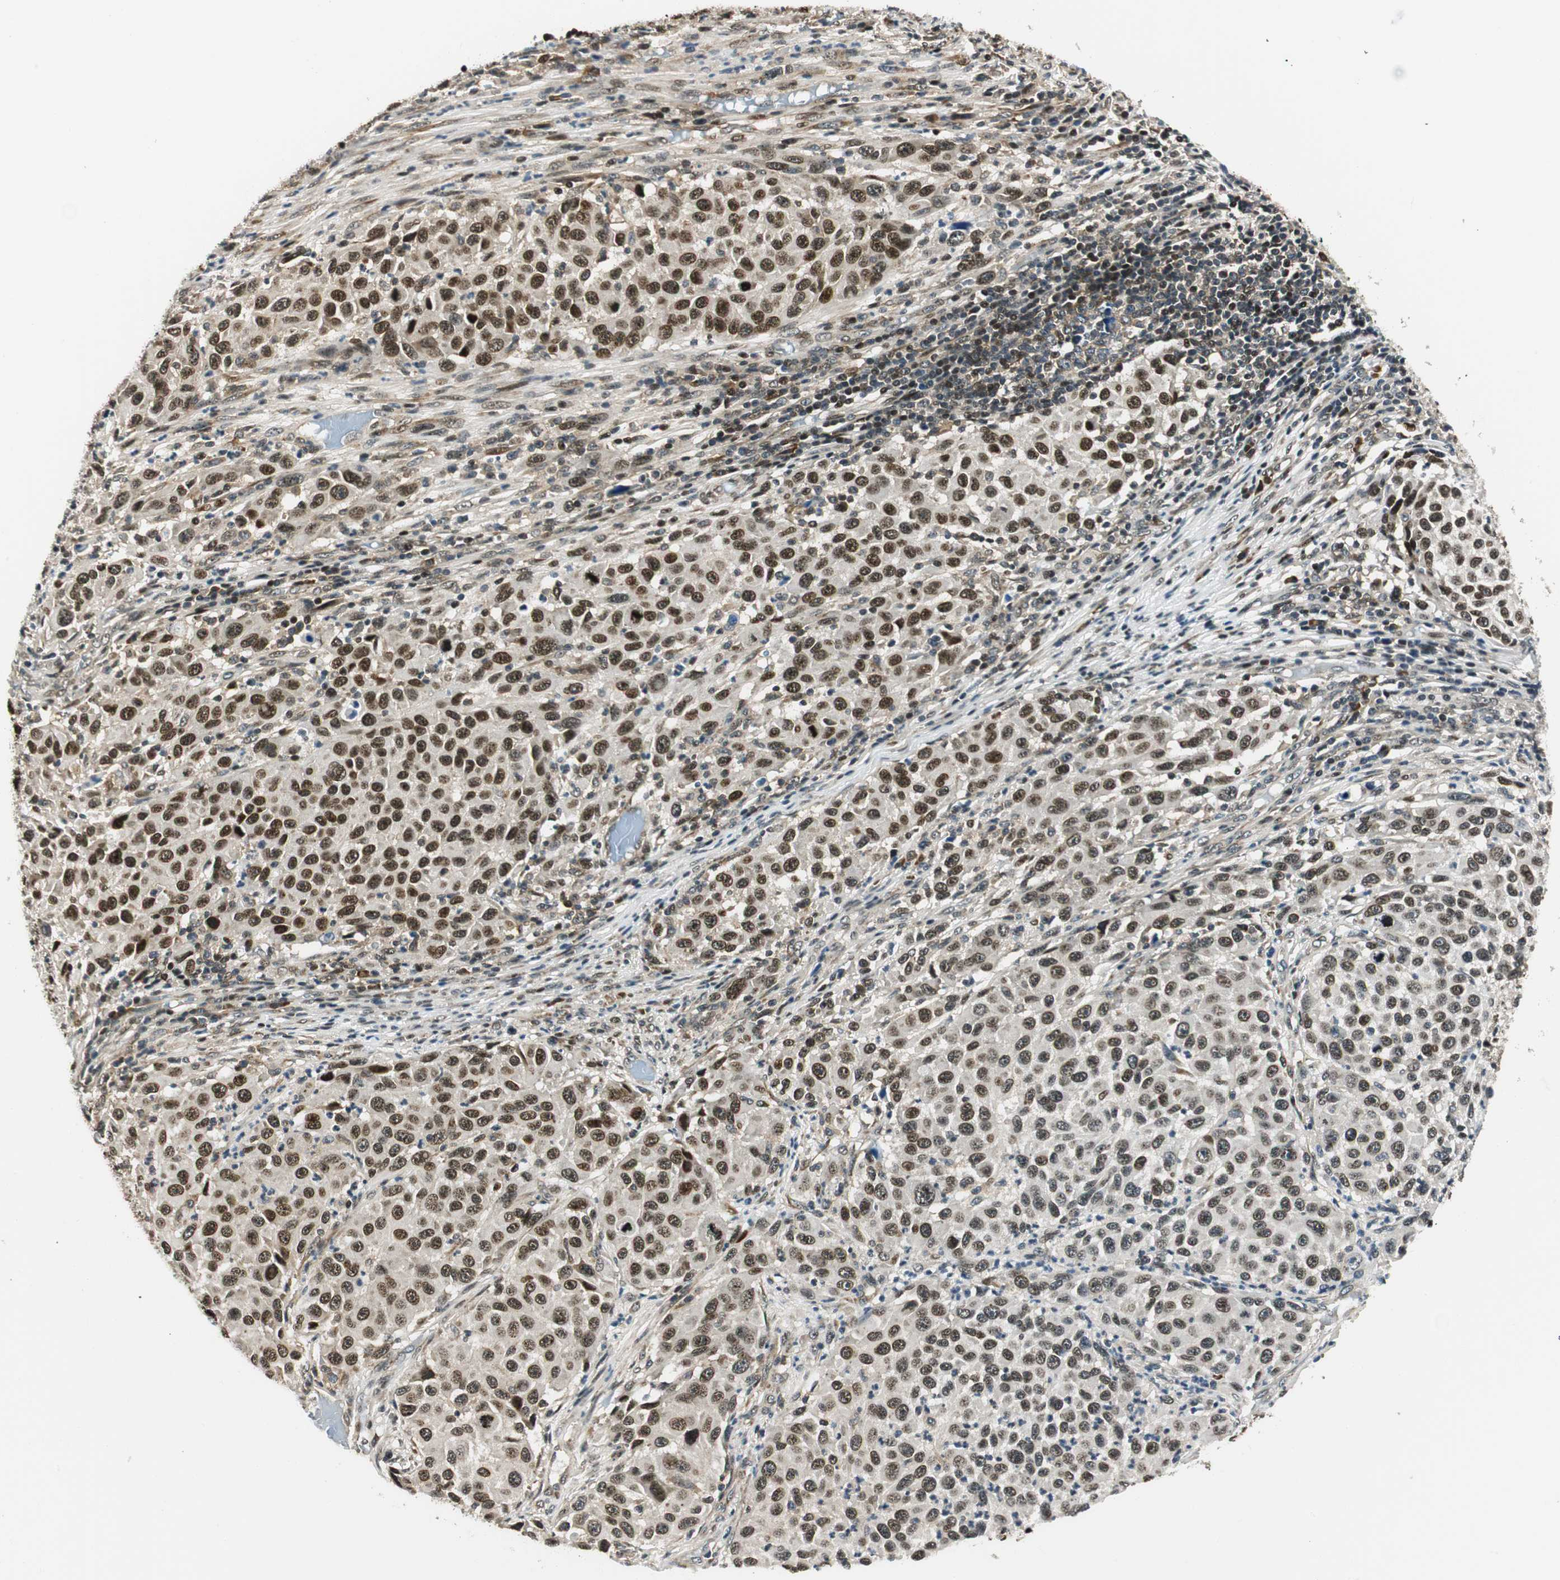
{"staining": {"intensity": "moderate", "quantity": ">75%", "location": "nuclear"}, "tissue": "melanoma", "cell_type": "Tumor cells", "image_type": "cancer", "snomed": [{"axis": "morphology", "description": "Malignant melanoma, Metastatic site"}, {"axis": "topography", "description": "Lymph node"}], "caption": "Protein expression analysis of malignant melanoma (metastatic site) exhibits moderate nuclear positivity in approximately >75% of tumor cells.", "gene": "RING1", "patient": {"sex": "male", "age": 61}}